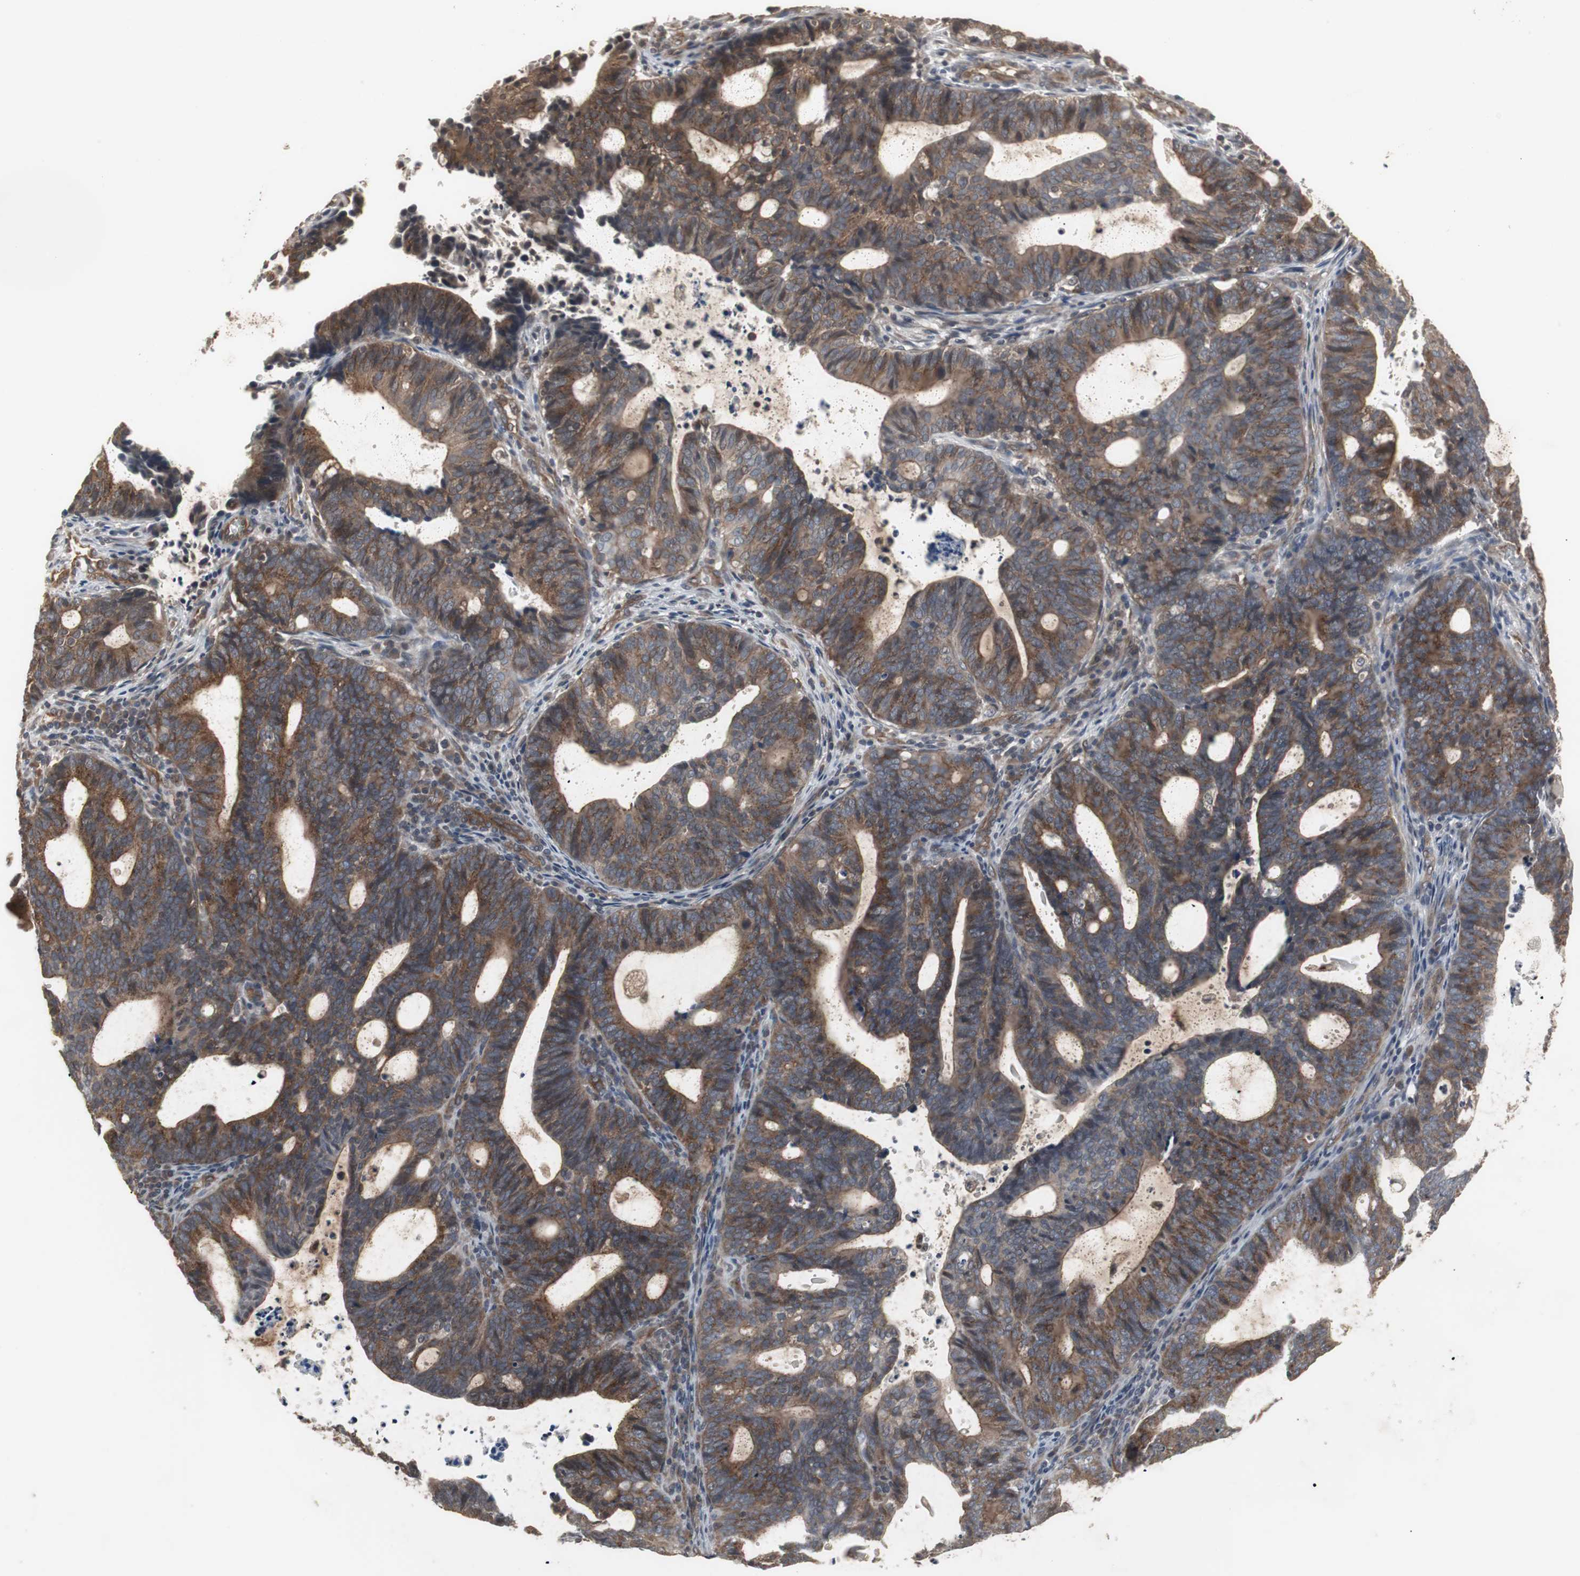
{"staining": {"intensity": "moderate", "quantity": ">75%", "location": "cytoplasmic/membranous"}, "tissue": "endometrial cancer", "cell_type": "Tumor cells", "image_type": "cancer", "snomed": [{"axis": "morphology", "description": "Adenocarcinoma, NOS"}, {"axis": "topography", "description": "Uterus"}], "caption": "Immunohistochemistry (IHC) micrograph of neoplastic tissue: endometrial cancer (adenocarcinoma) stained using immunohistochemistry displays medium levels of moderate protein expression localized specifically in the cytoplasmic/membranous of tumor cells, appearing as a cytoplasmic/membranous brown color.", "gene": "ATP2B2", "patient": {"sex": "female", "age": 83}}